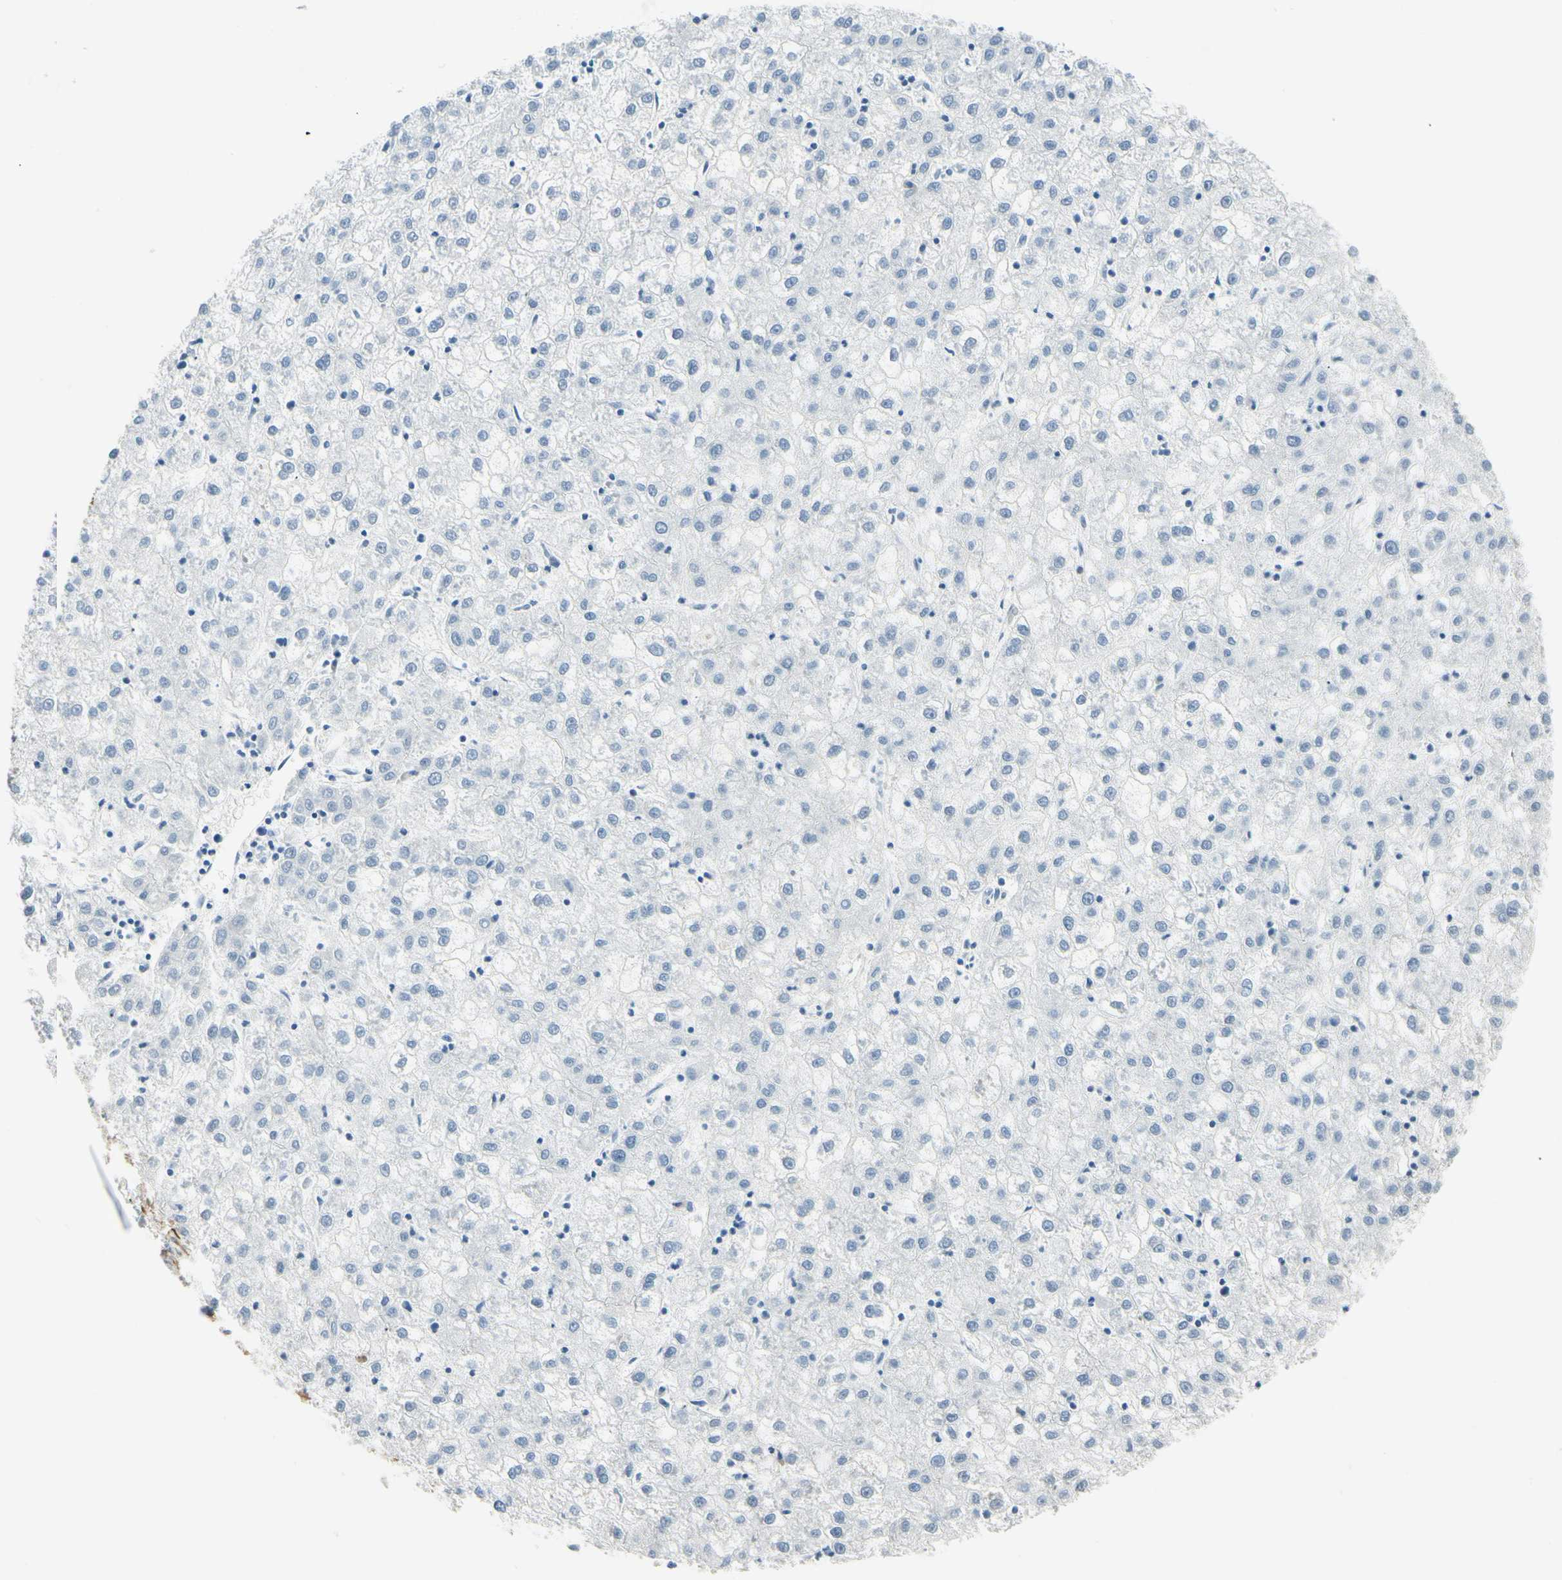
{"staining": {"intensity": "negative", "quantity": "none", "location": "none"}, "tissue": "liver cancer", "cell_type": "Tumor cells", "image_type": "cancer", "snomed": [{"axis": "morphology", "description": "Carcinoma, Hepatocellular, NOS"}, {"axis": "topography", "description": "Liver"}], "caption": "Immunohistochemistry (IHC) of liver cancer (hepatocellular carcinoma) reveals no staining in tumor cells. (DAB (3,3'-diaminobenzidine) IHC visualized using brightfield microscopy, high magnification).", "gene": "AMPH", "patient": {"sex": "male", "age": 72}}